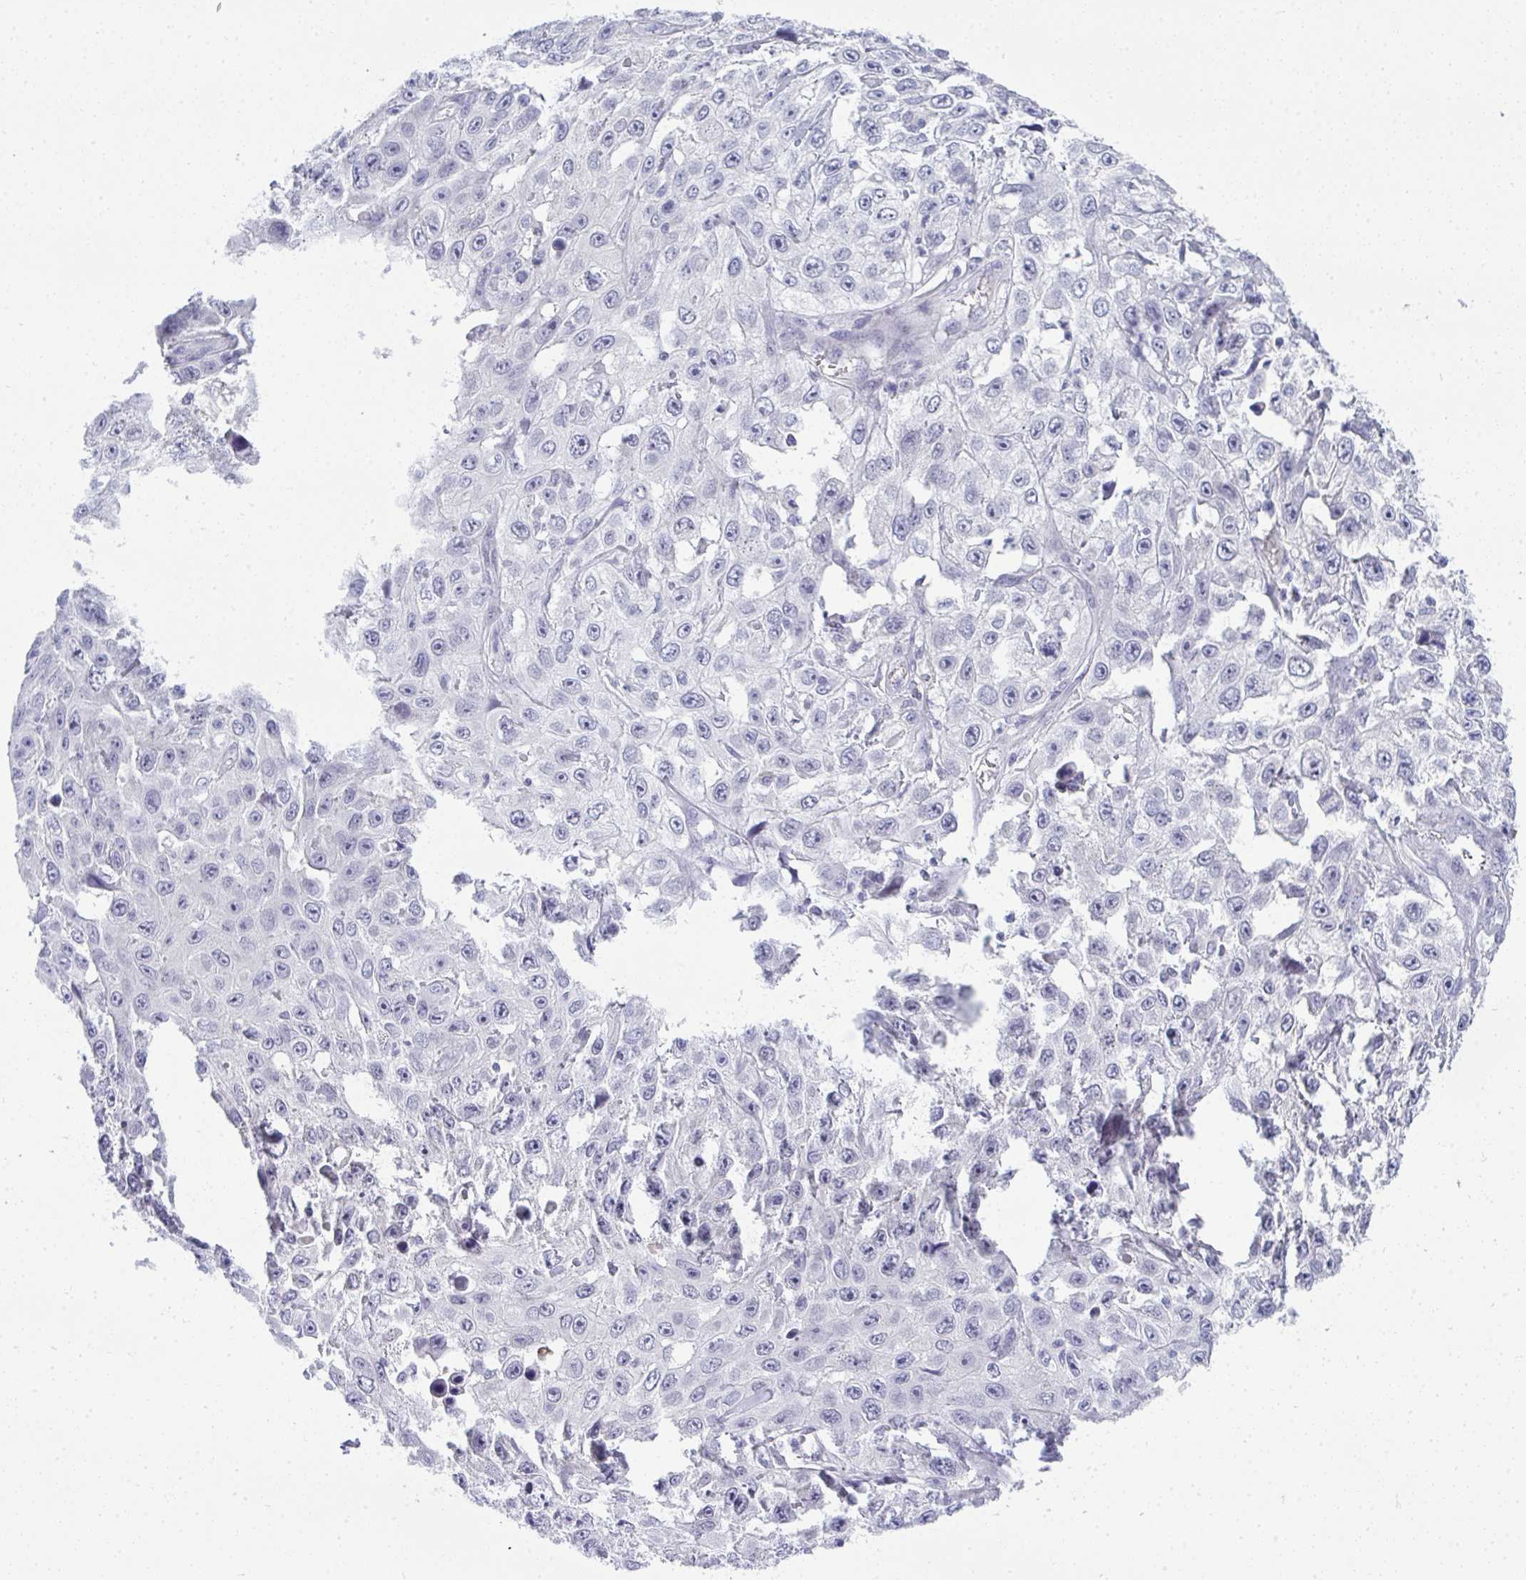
{"staining": {"intensity": "negative", "quantity": "none", "location": "none"}, "tissue": "skin cancer", "cell_type": "Tumor cells", "image_type": "cancer", "snomed": [{"axis": "morphology", "description": "Squamous cell carcinoma, NOS"}, {"axis": "topography", "description": "Skin"}], "caption": "Photomicrograph shows no protein staining in tumor cells of squamous cell carcinoma (skin) tissue.", "gene": "TMEM82", "patient": {"sex": "male", "age": 82}}